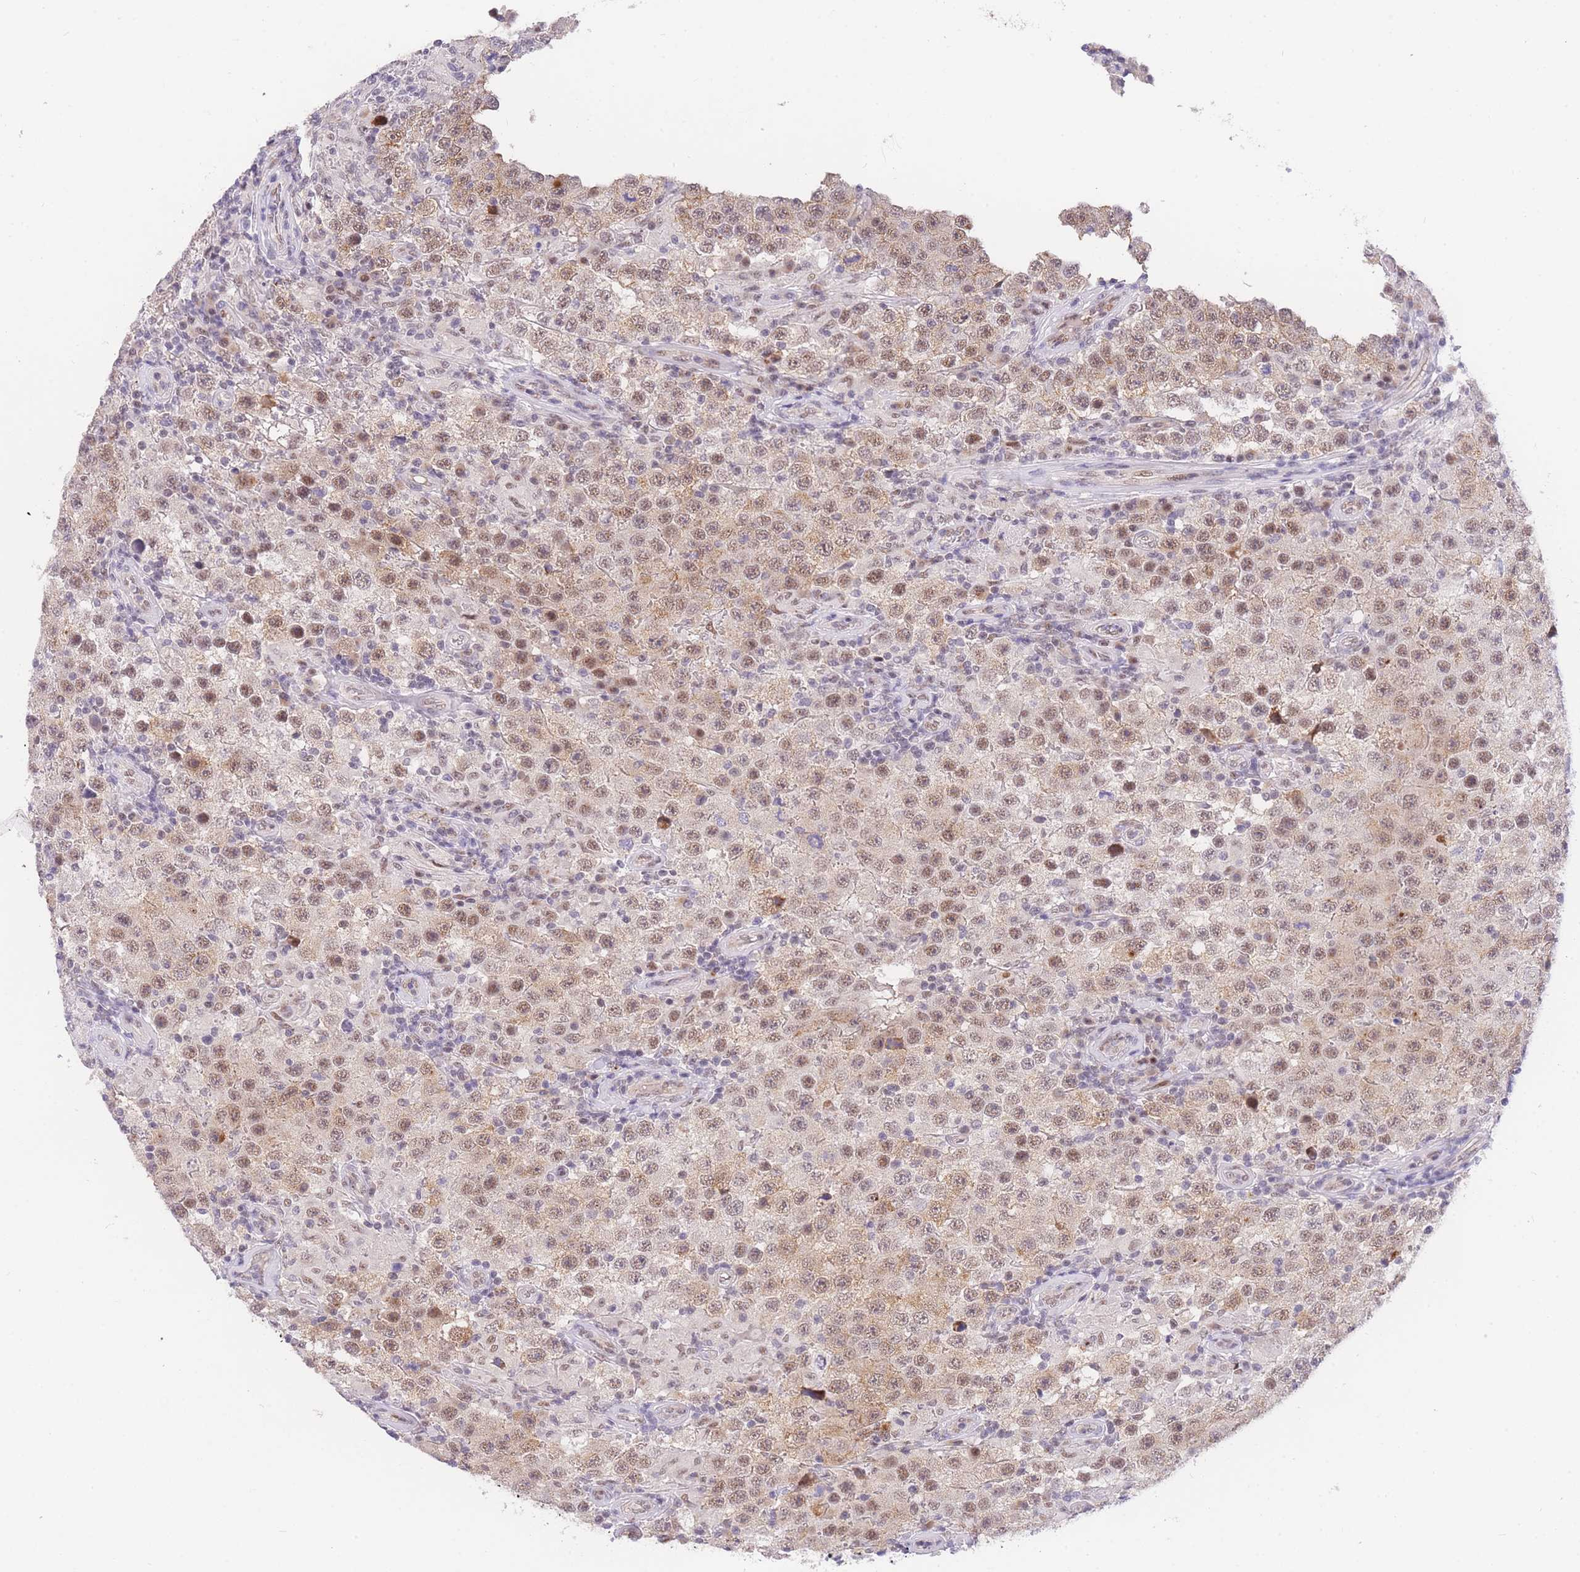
{"staining": {"intensity": "moderate", "quantity": "25%-75%", "location": "nuclear"}, "tissue": "testis cancer", "cell_type": "Tumor cells", "image_type": "cancer", "snomed": [{"axis": "morphology", "description": "Normal tissue, NOS"}, {"axis": "morphology", "description": "Urothelial carcinoma, High grade"}, {"axis": "morphology", "description": "Seminoma, NOS"}, {"axis": "morphology", "description": "Carcinoma, Embryonal, NOS"}, {"axis": "topography", "description": "Urinary bladder"}, {"axis": "topography", "description": "Testis"}], "caption": "A micrograph showing moderate nuclear positivity in about 25%-75% of tumor cells in seminoma (testis), as visualized by brown immunohistochemical staining.", "gene": "SLC35F2", "patient": {"sex": "male", "age": 41}}